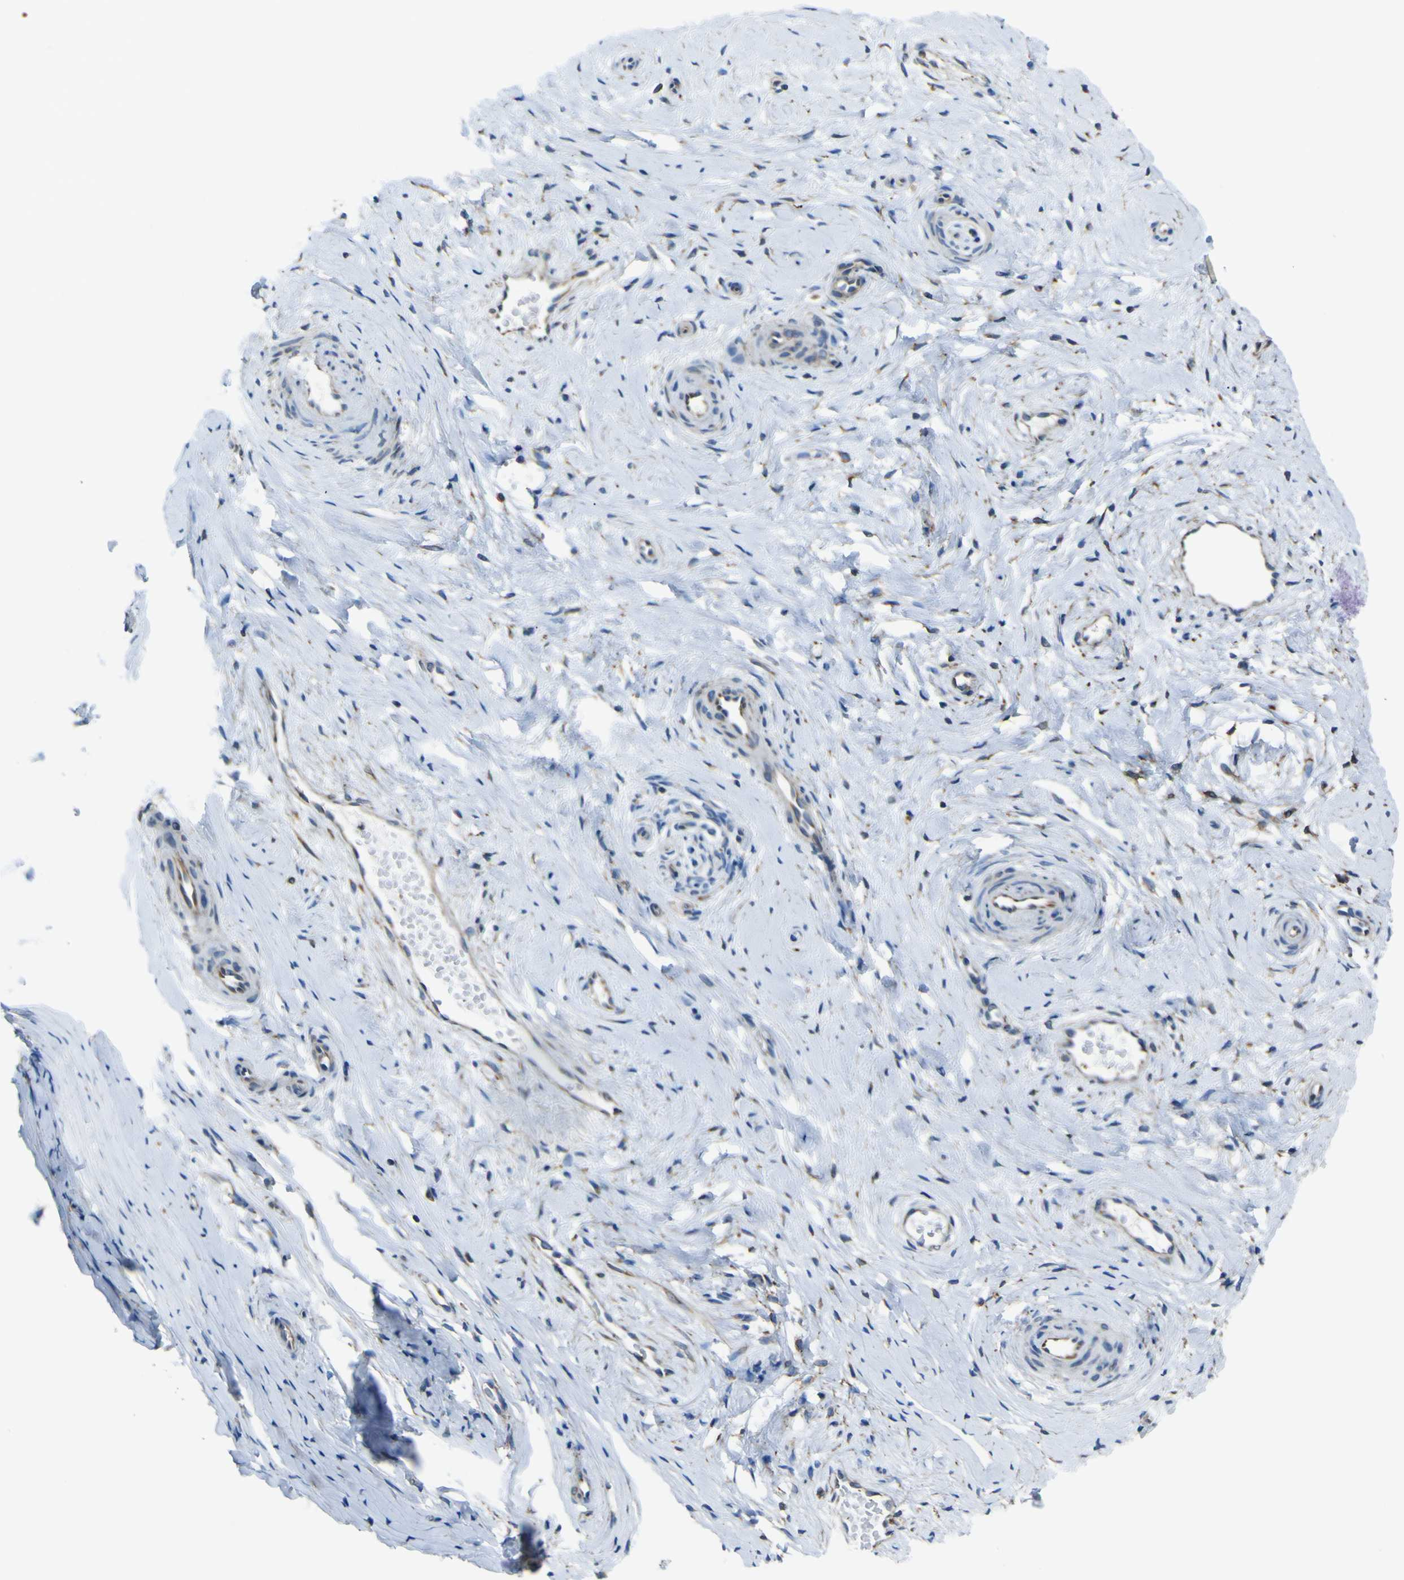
{"staining": {"intensity": "negative", "quantity": "none", "location": "none"}, "tissue": "cervix", "cell_type": "Glandular cells", "image_type": "normal", "snomed": [{"axis": "morphology", "description": "Normal tissue, NOS"}, {"axis": "topography", "description": "Cervix"}], "caption": "This is an IHC photomicrograph of normal cervix. There is no expression in glandular cells.", "gene": "STIM1", "patient": {"sex": "female", "age": 39}}